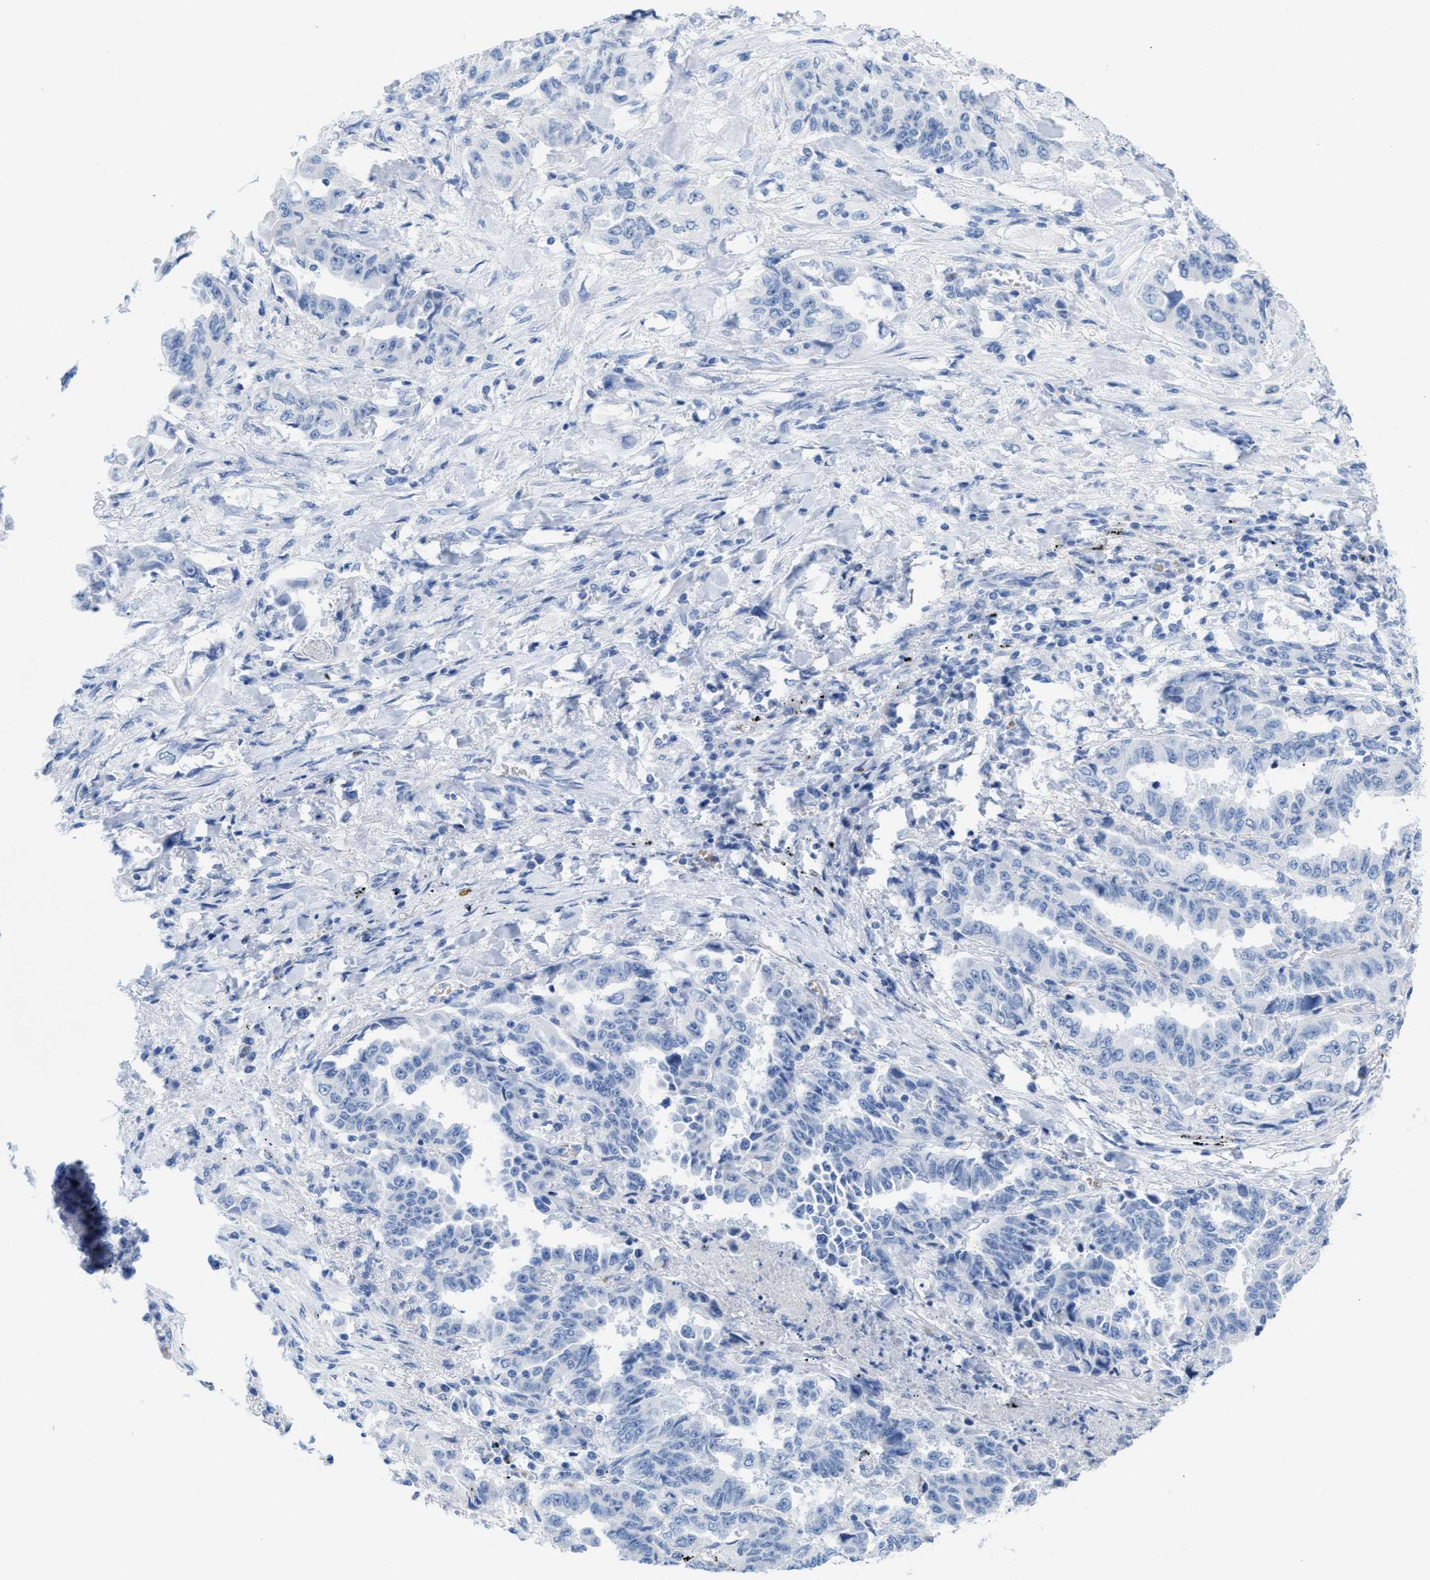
{"staining": {"intensity": "negative", "quantity": "none", "location": "none"}, "tissue": "lung cancer", "cell_type": "Tumor cells", "image_type": "cancer", "snomed": [{"axis": "morphology", "description": "Adenocarcinoma, NOS"}, {"axis": "topography", "description": "Lung"}], "caption": "Tumor cells show no significant protein staining in lung cancer.", "gene": "ANKFN1", "patient": {"sex": "female", "age": 51}}